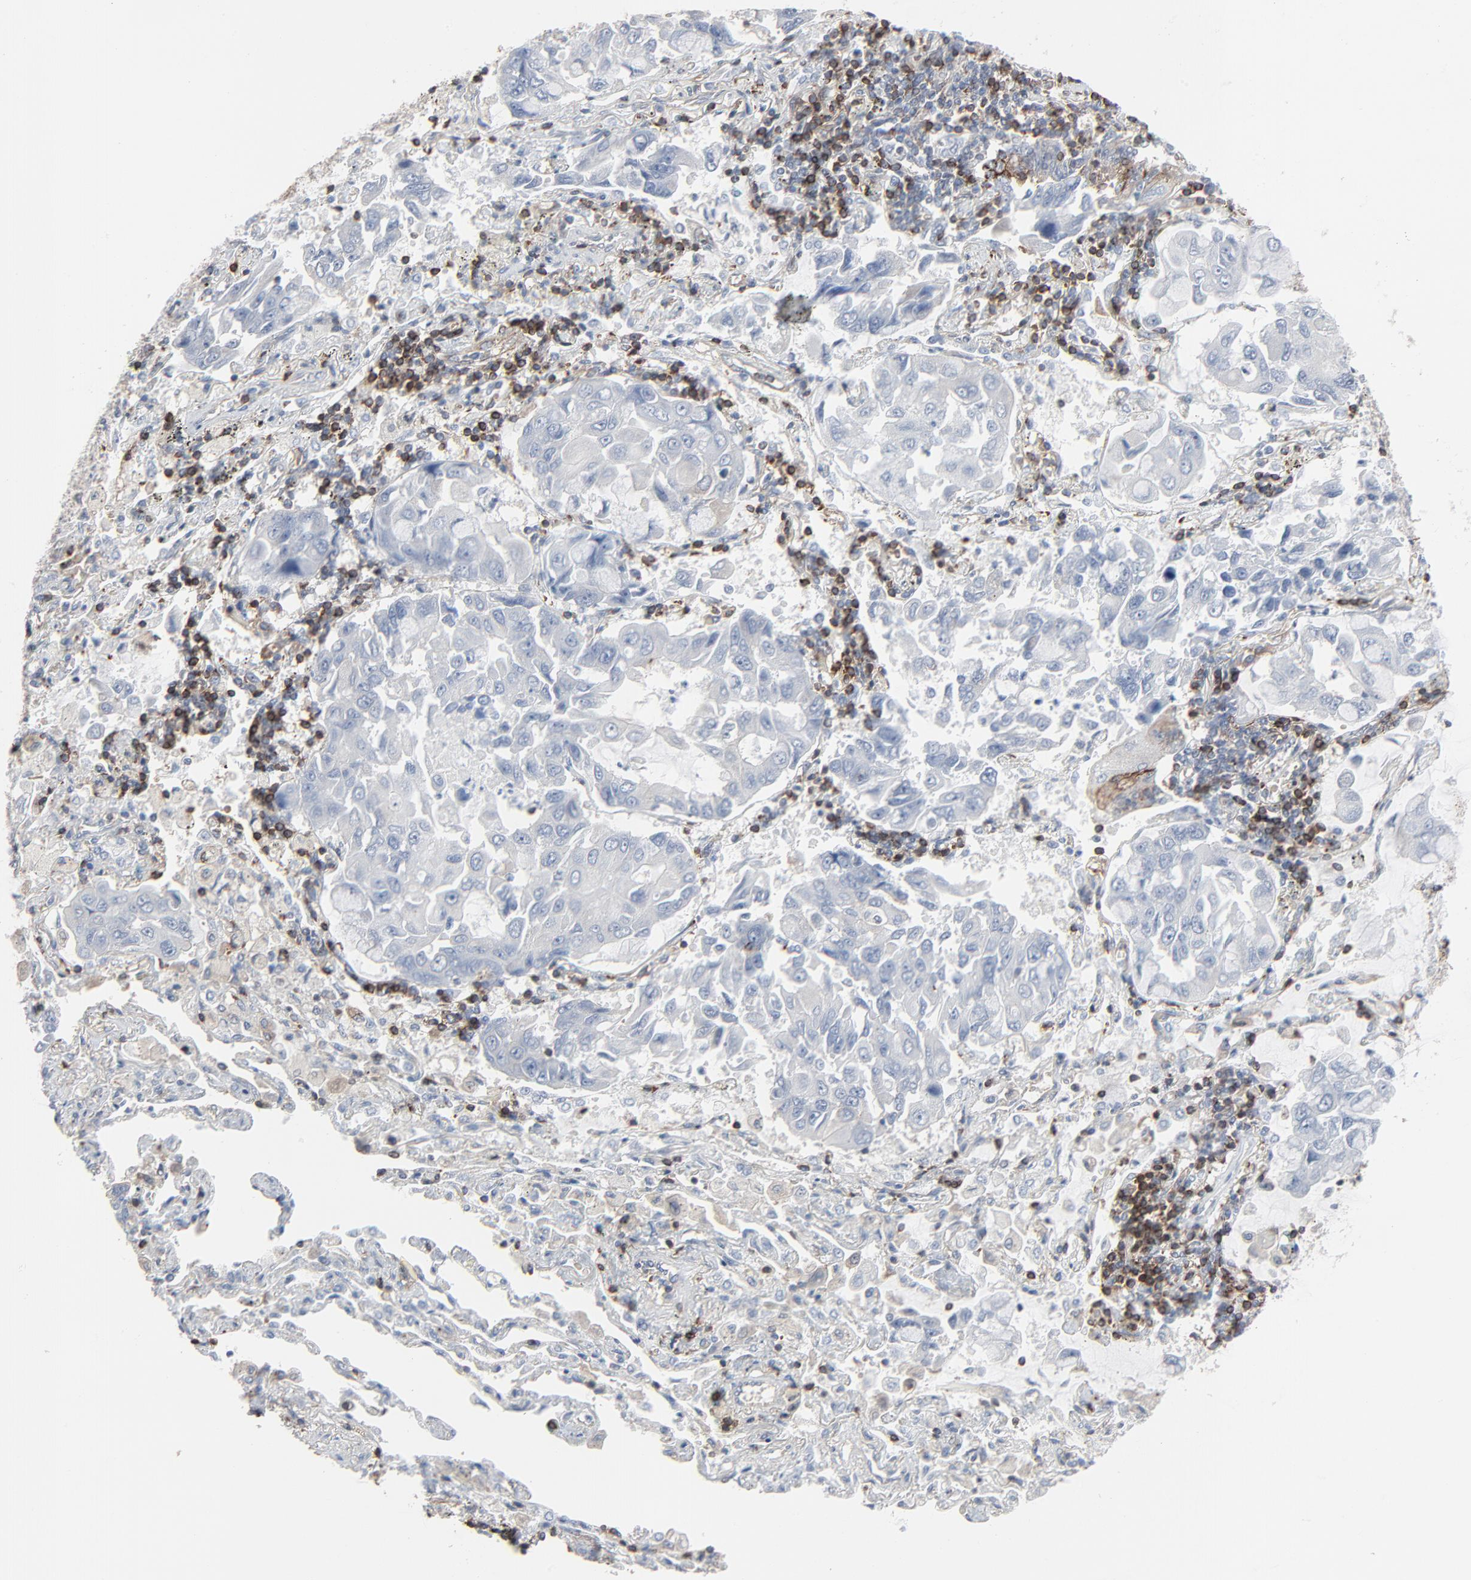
{"staining": {"intensity": "negative", "quantity": "none", "location": "none"}, "tissue": "lung cancer", "cell_type": "Tumor cells", "image_type": "cancer", "snomed": [{"axis": "morphology", "description": "Adenocarcinoma, NOS"}, {"axis": "topography", "description": "Lung"}], "caption": "Photomicrograph shows no significant protein positivity in tumor cells of lung cancer.", "gene": "OPTN", "patient": {"sex": "male", "age": 64}}